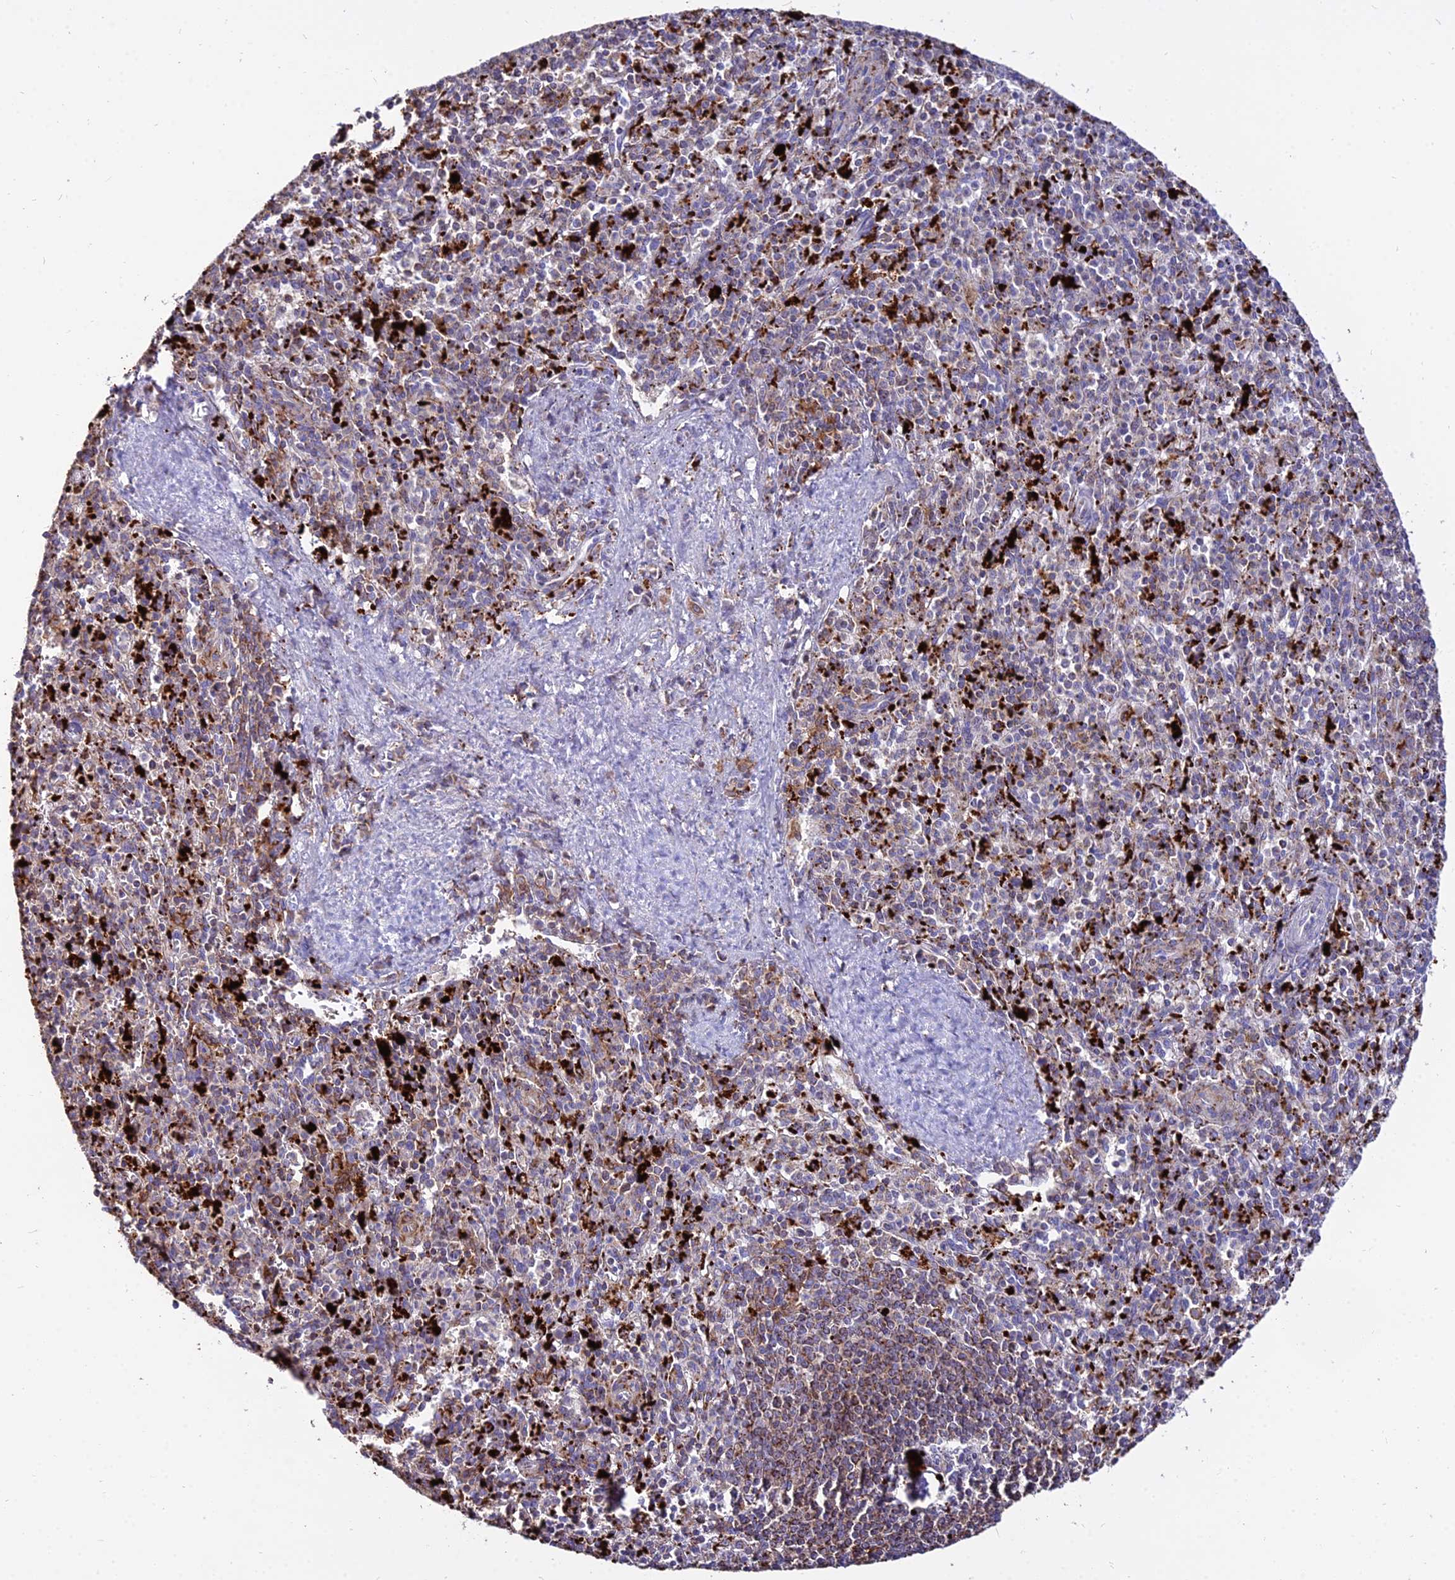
{"staining": {"intensity": "moderate", "quantity": "25%-75%", "location": "cytoplasmic/membranous"}, "tissue": "spleen", "cell_type": "Cells in red pulp", "image_type": "normal", "snomed": [{"axis": "morphology", "description": "Normal tissue, NOS"}, {"axis": "topography", "description": "Spleen"}], "caption": "About 25%-75% of cells in red pulp in normal spleen exhibit moderate cytoplasmic/membranous protein staining as visualized by brown immunohistochemical staining.", "gene": "PNLIPRP3", "patient": {"sex": "male", "age": 72}}